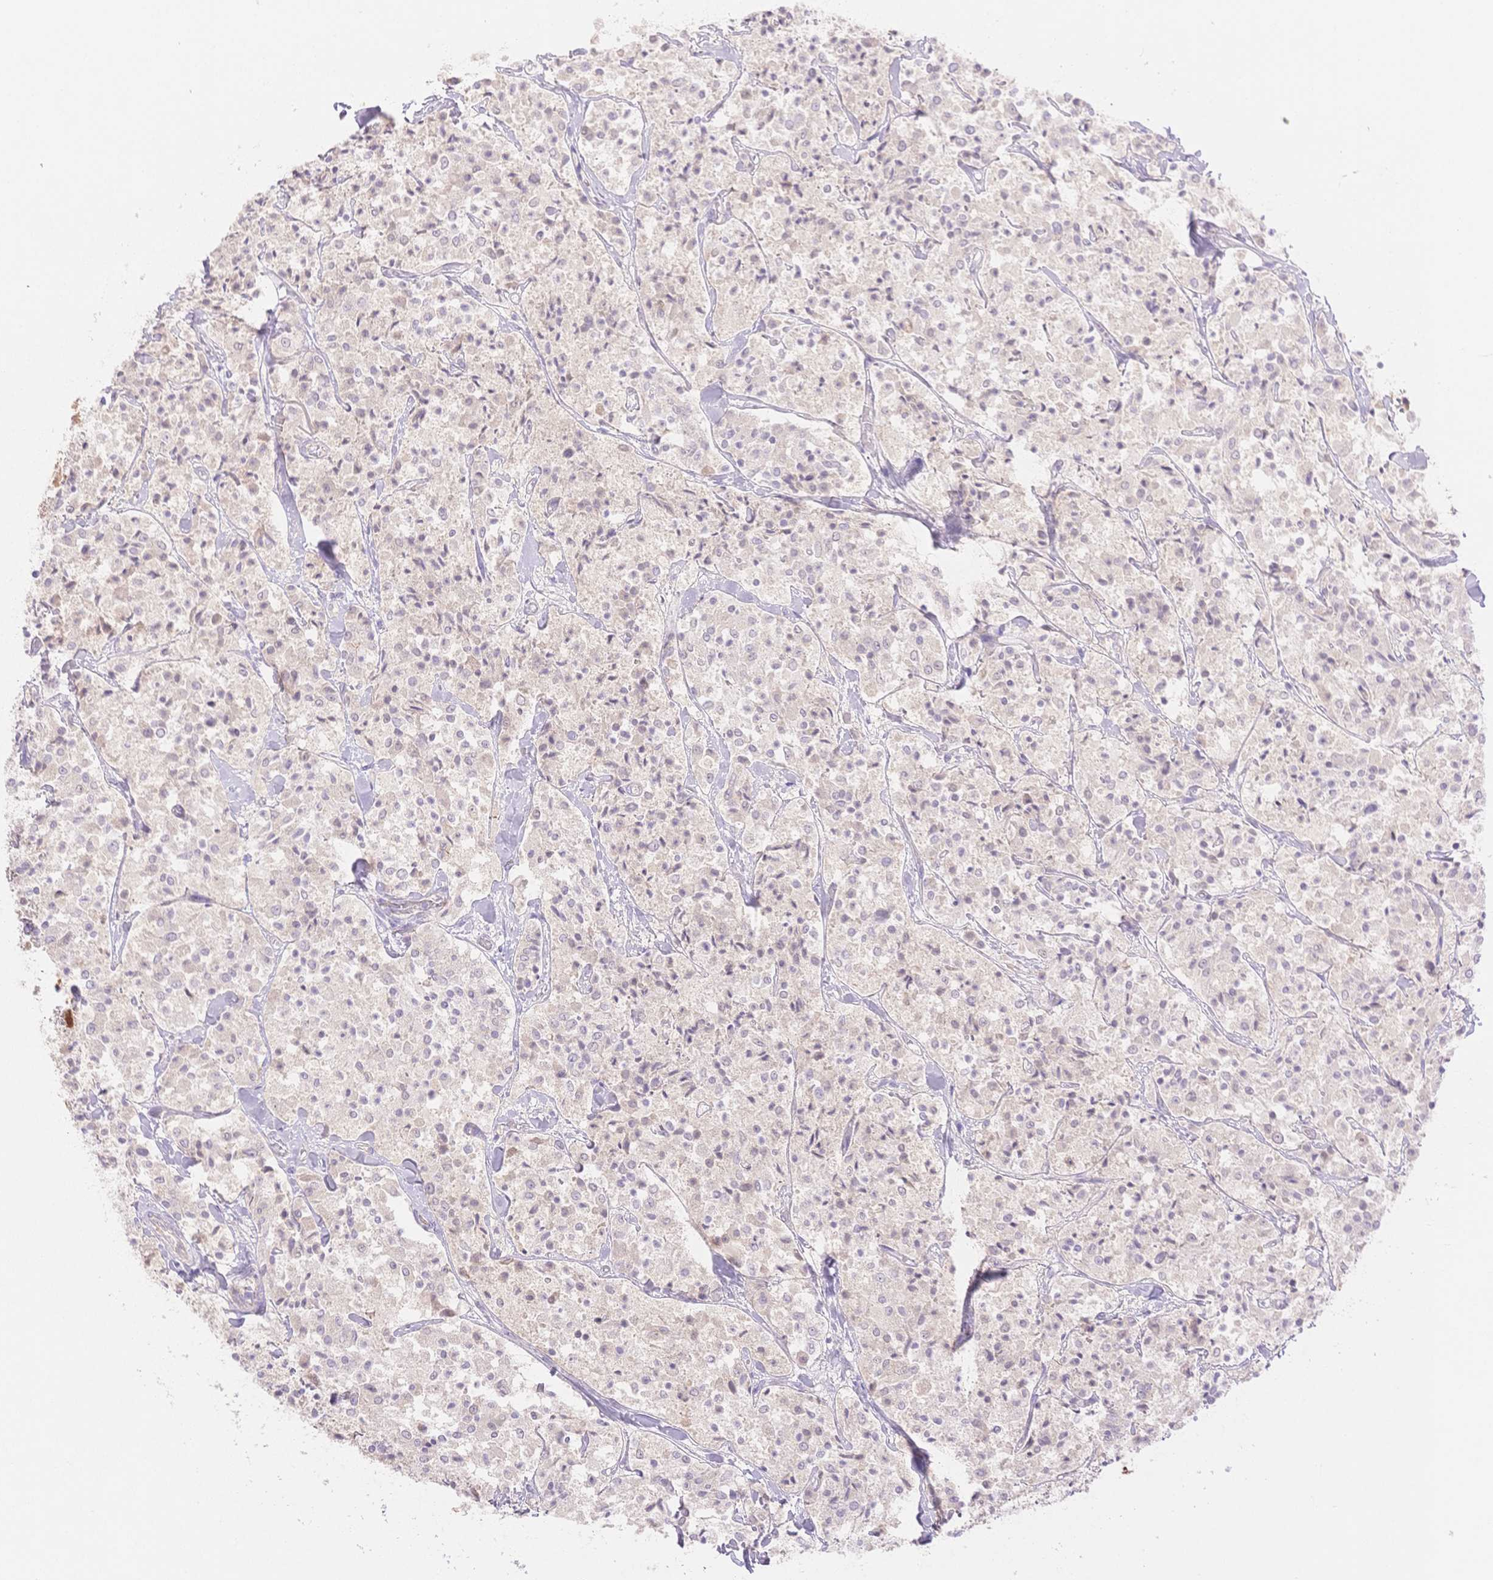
{"staining": {"intensity": "negative", "quantity": "none", "location": "none"}, "tissue": "carcinoid", "cell_type": "Tumor cells", "image_type": "cancer", "snomed": [{"axis": "morphology", "description": "Carcinoid, malignant, NOS"}, {"axis": "topography", "description": "Lung"}], "caption": "Micrograph shows no protein positivity in tumor cells of malignant carcinoid tissue.", "gene": "WDR54", "patient": {"sex": "male", "age": 71}}